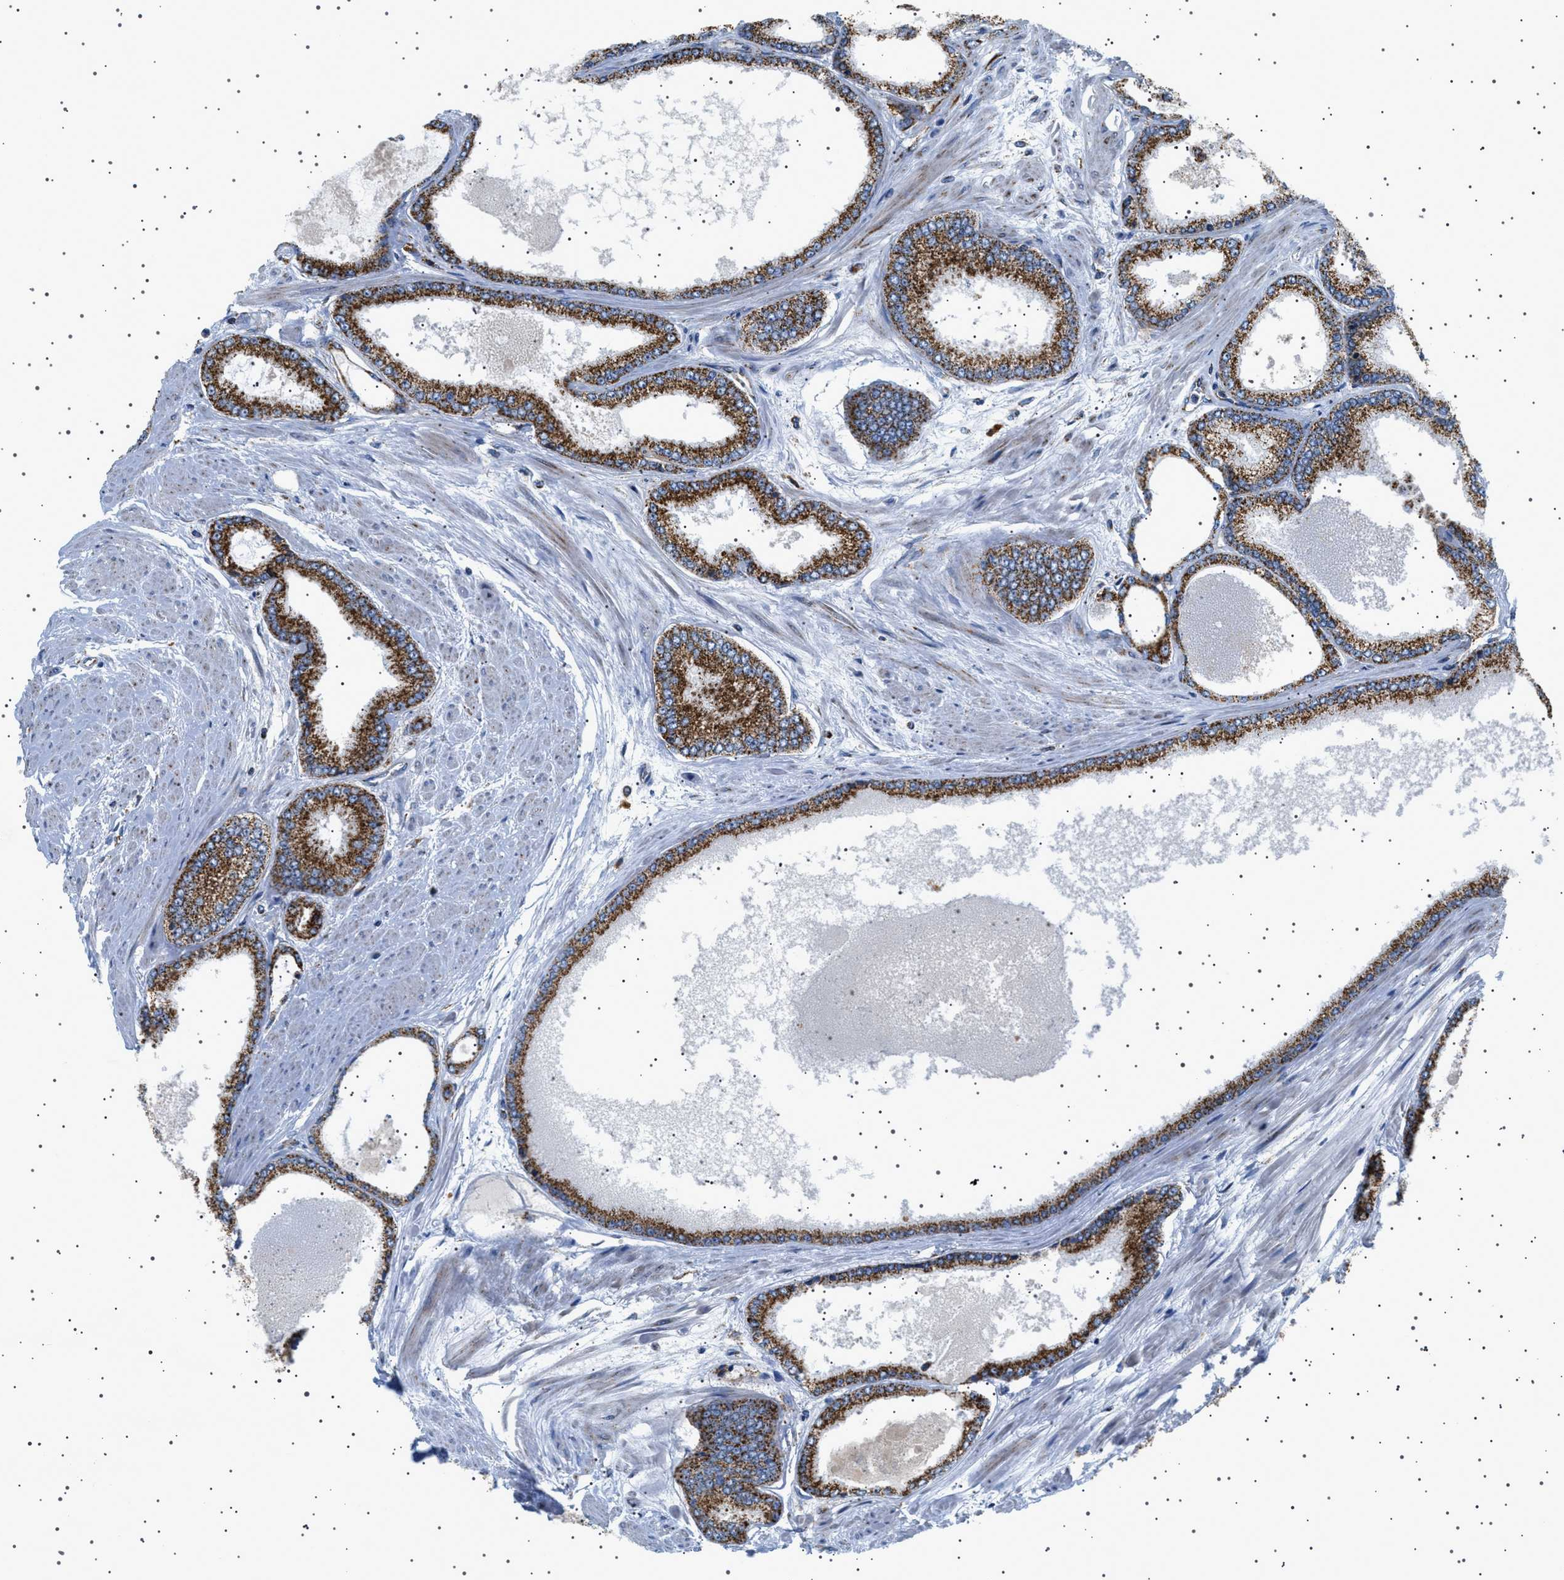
{"staining": {"intensity": "strong", "quantity": ">75%", "location": "cytoplasmic/membranous"}, "tissue": "prostate cancer", "cell_type": "Tumor cells", "image_type": "cancer", "snomed": [{"axis": "morphology", "description": "Adenocarcinoma, High grade"}, {"axis": "topography", "description": "Prostate"}], "caption": "Immunohistochemistry (IHC) of prostate cancer demonstrates high levels of strong cytoplasmic/membranous staining in approximately >75% of tumor cells.", "gene": "UBXN8", "patient": {"sex": "male", "age": 61}}